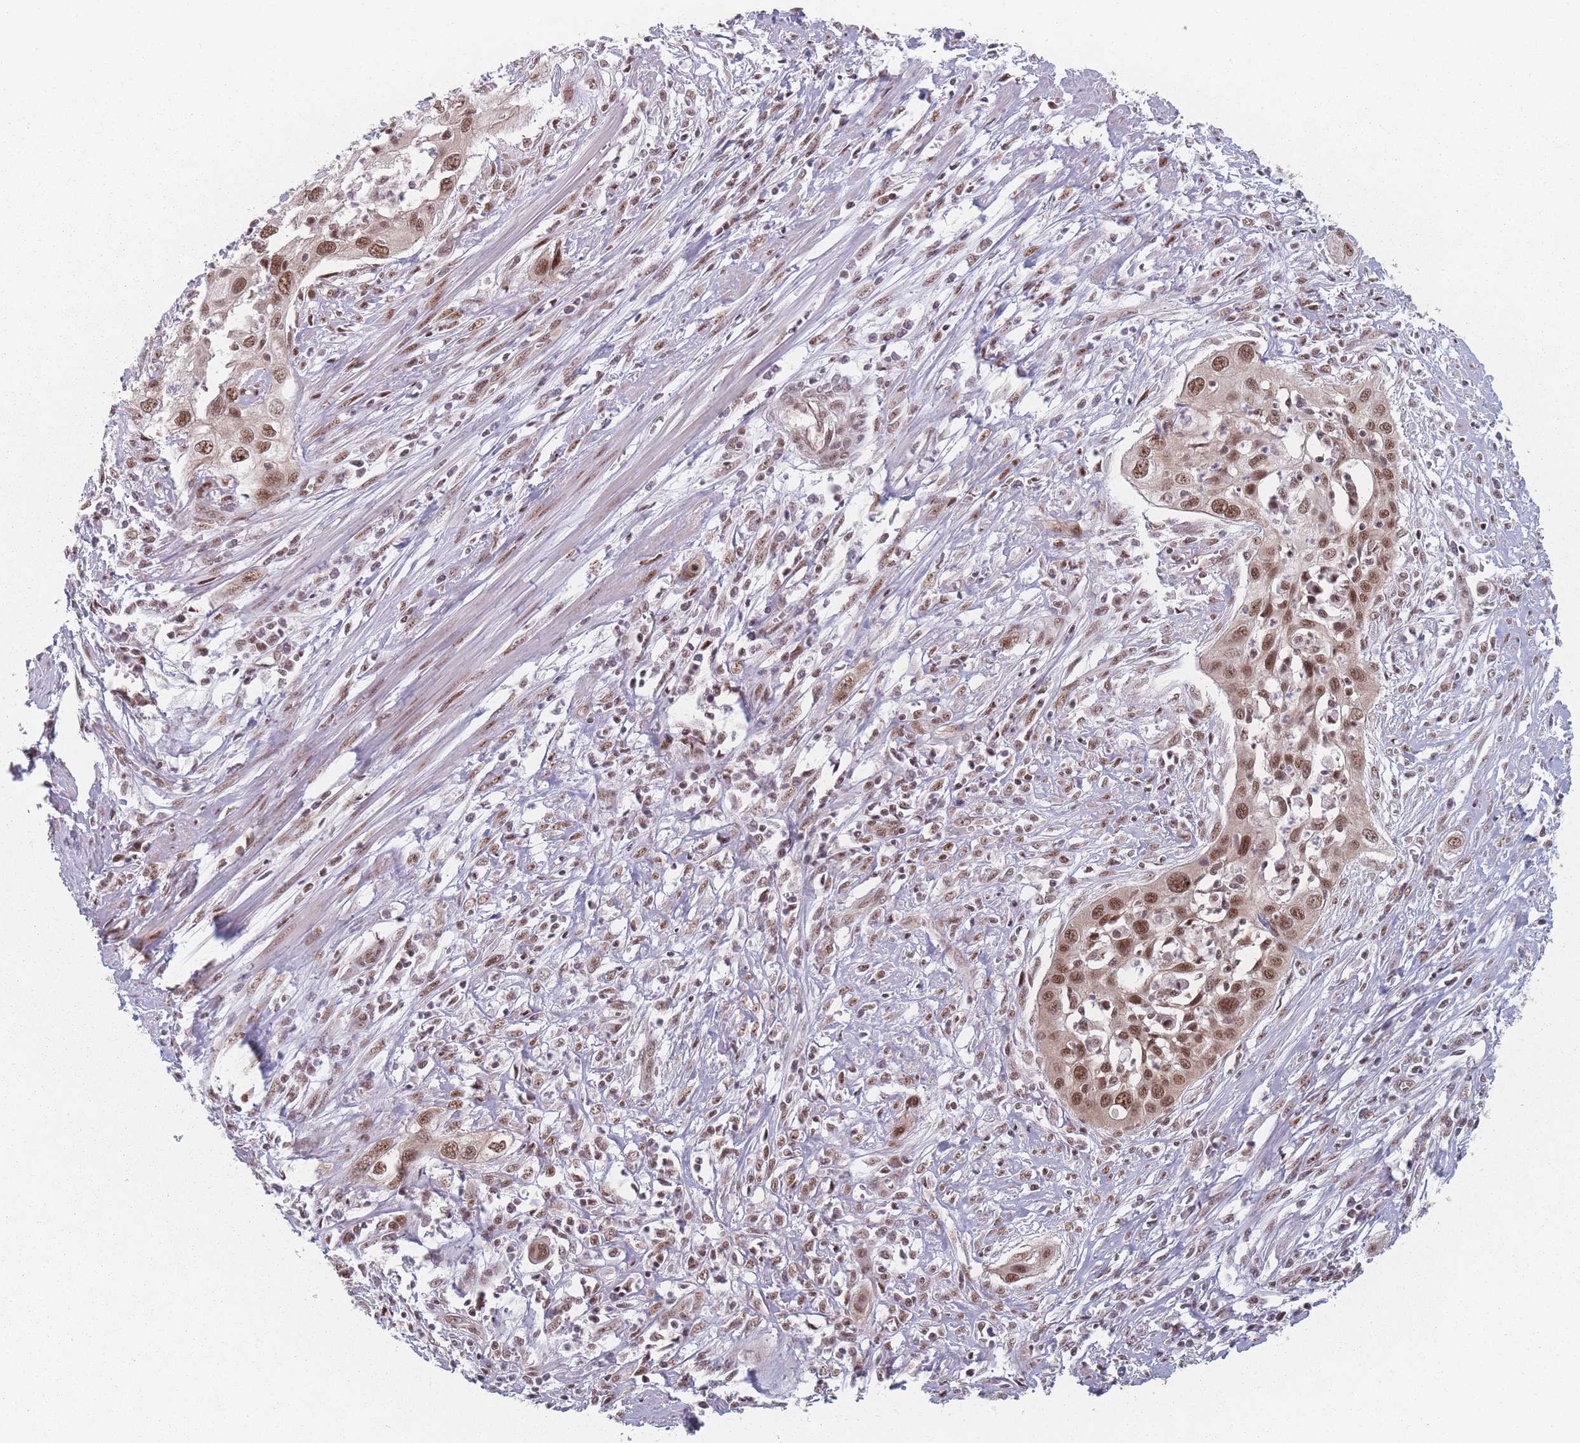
{"staining": {"intensity": "moderate", "quantity": ">75%", "location": "nuclear"}, "tissue": "cervical cancer", "cell_type": "Tumor cells", "image_type": "cancer", "snomed": [{"axis": "morphology", "description": "Squamous cell carcinoma, NOS"}, {"axis": "topography", "description": "Cervix"}], "caption": "Cervical cancer (squamous cell carcinoma) was stained to show a protein in brown. There is medium levels of moderate nuclear staining in about >75% of tumor cells. The protein of interest is shown in brown color, while the nuclei are stained blue.", "gene": "ZC3H14", "patient": {"sex": "female", "age": 34}}